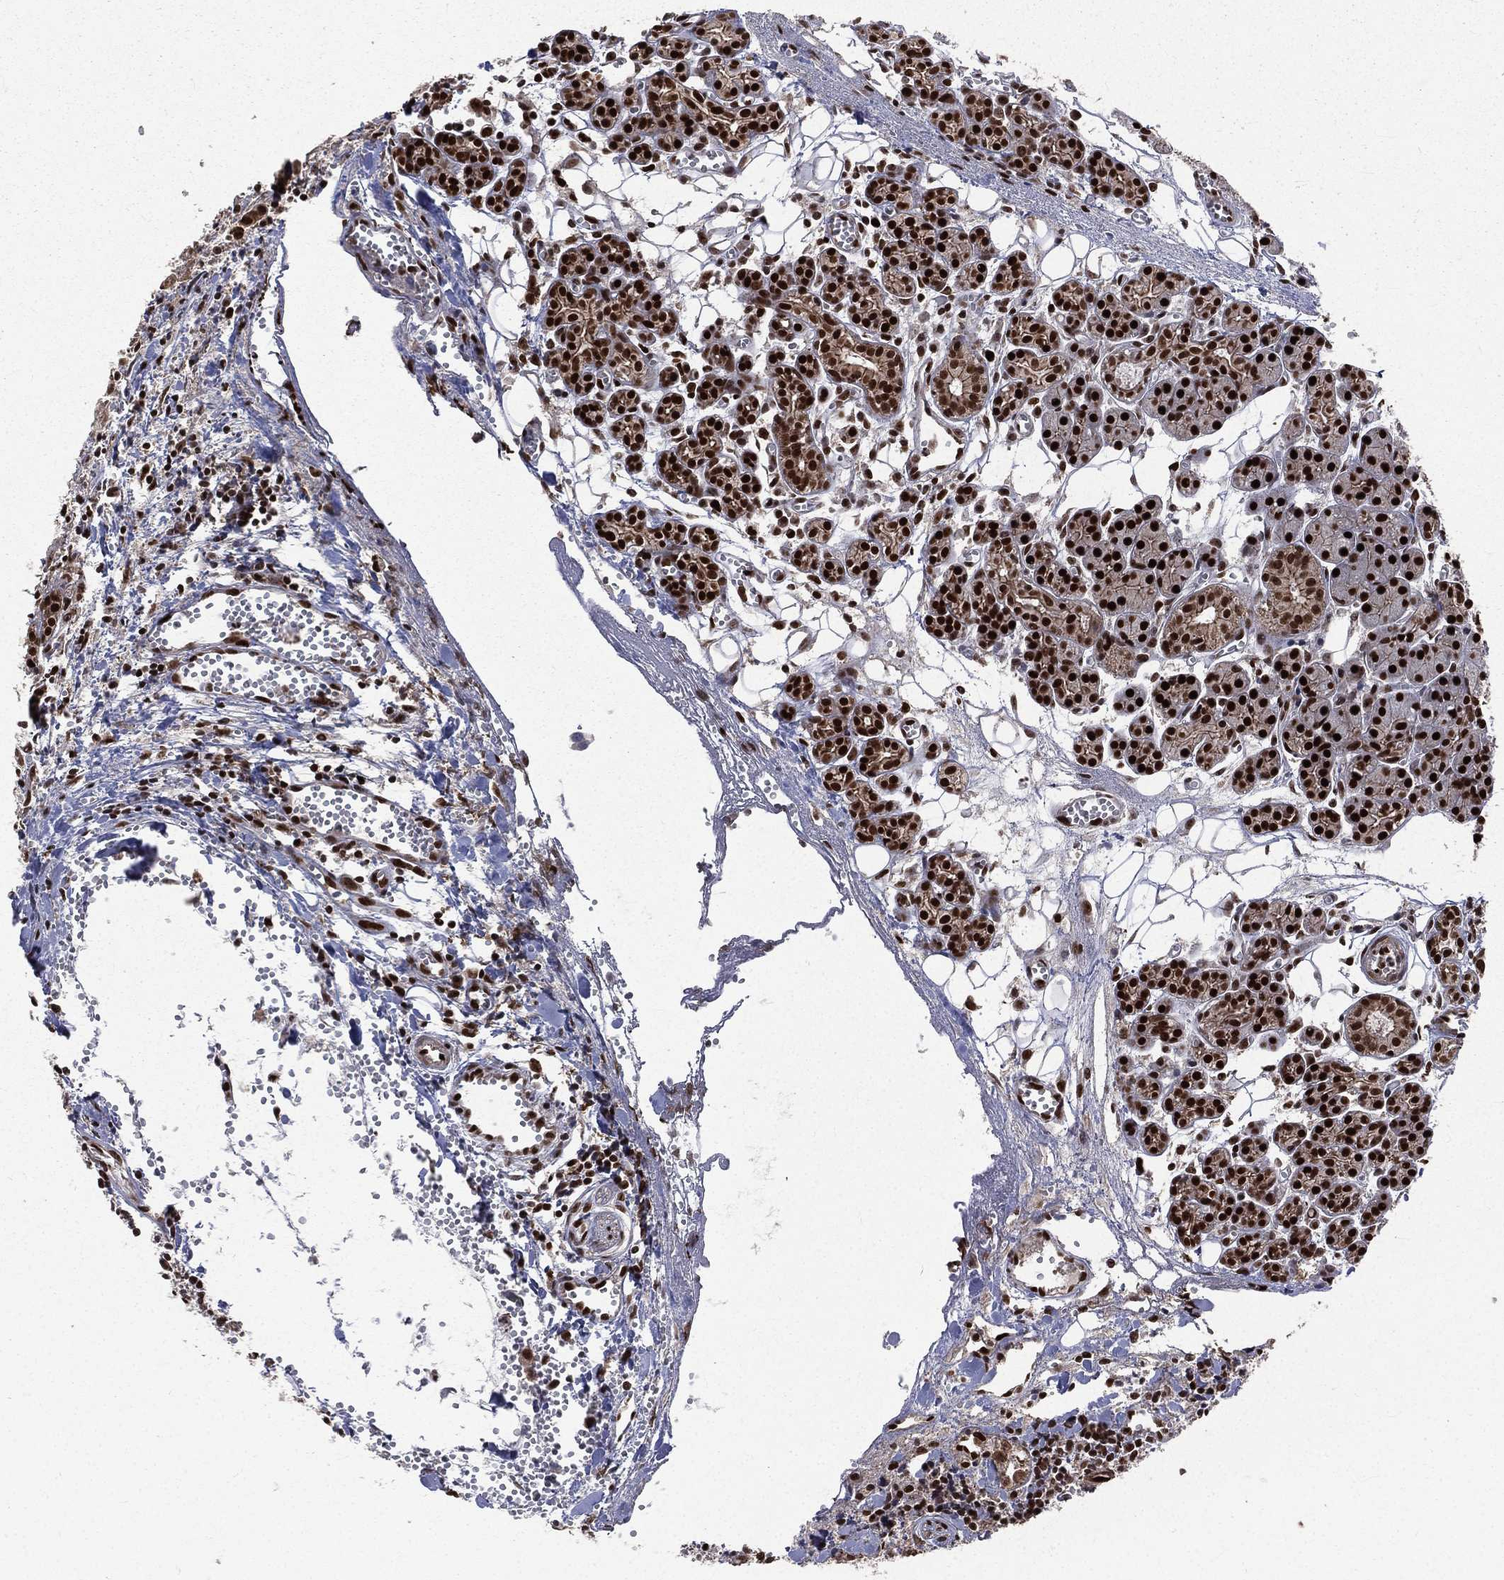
{"staining": {"intensity": "strong", "quantity": ">75%", "location": "nuclear"}, "tissue": "head and neck cancer", "cell_type": "Tumor cells", "image_type": "cancer", "snomed": [{"axis": "morphology", "description": "Adenocarcinoma, NOS"}, {"axis": "topography", "description": "Head-Neck"}], "caption": "An image of human head and neck cancer stained for a protein demonstrates strong nuclear brown staining in tumor cells. The staining was performed using DAB, with brown indicating positive protein expression. Nuclei are stained blue with hematoxylin.", "gene": "POLB", "patient": {"sex": "male", "age": 76}}